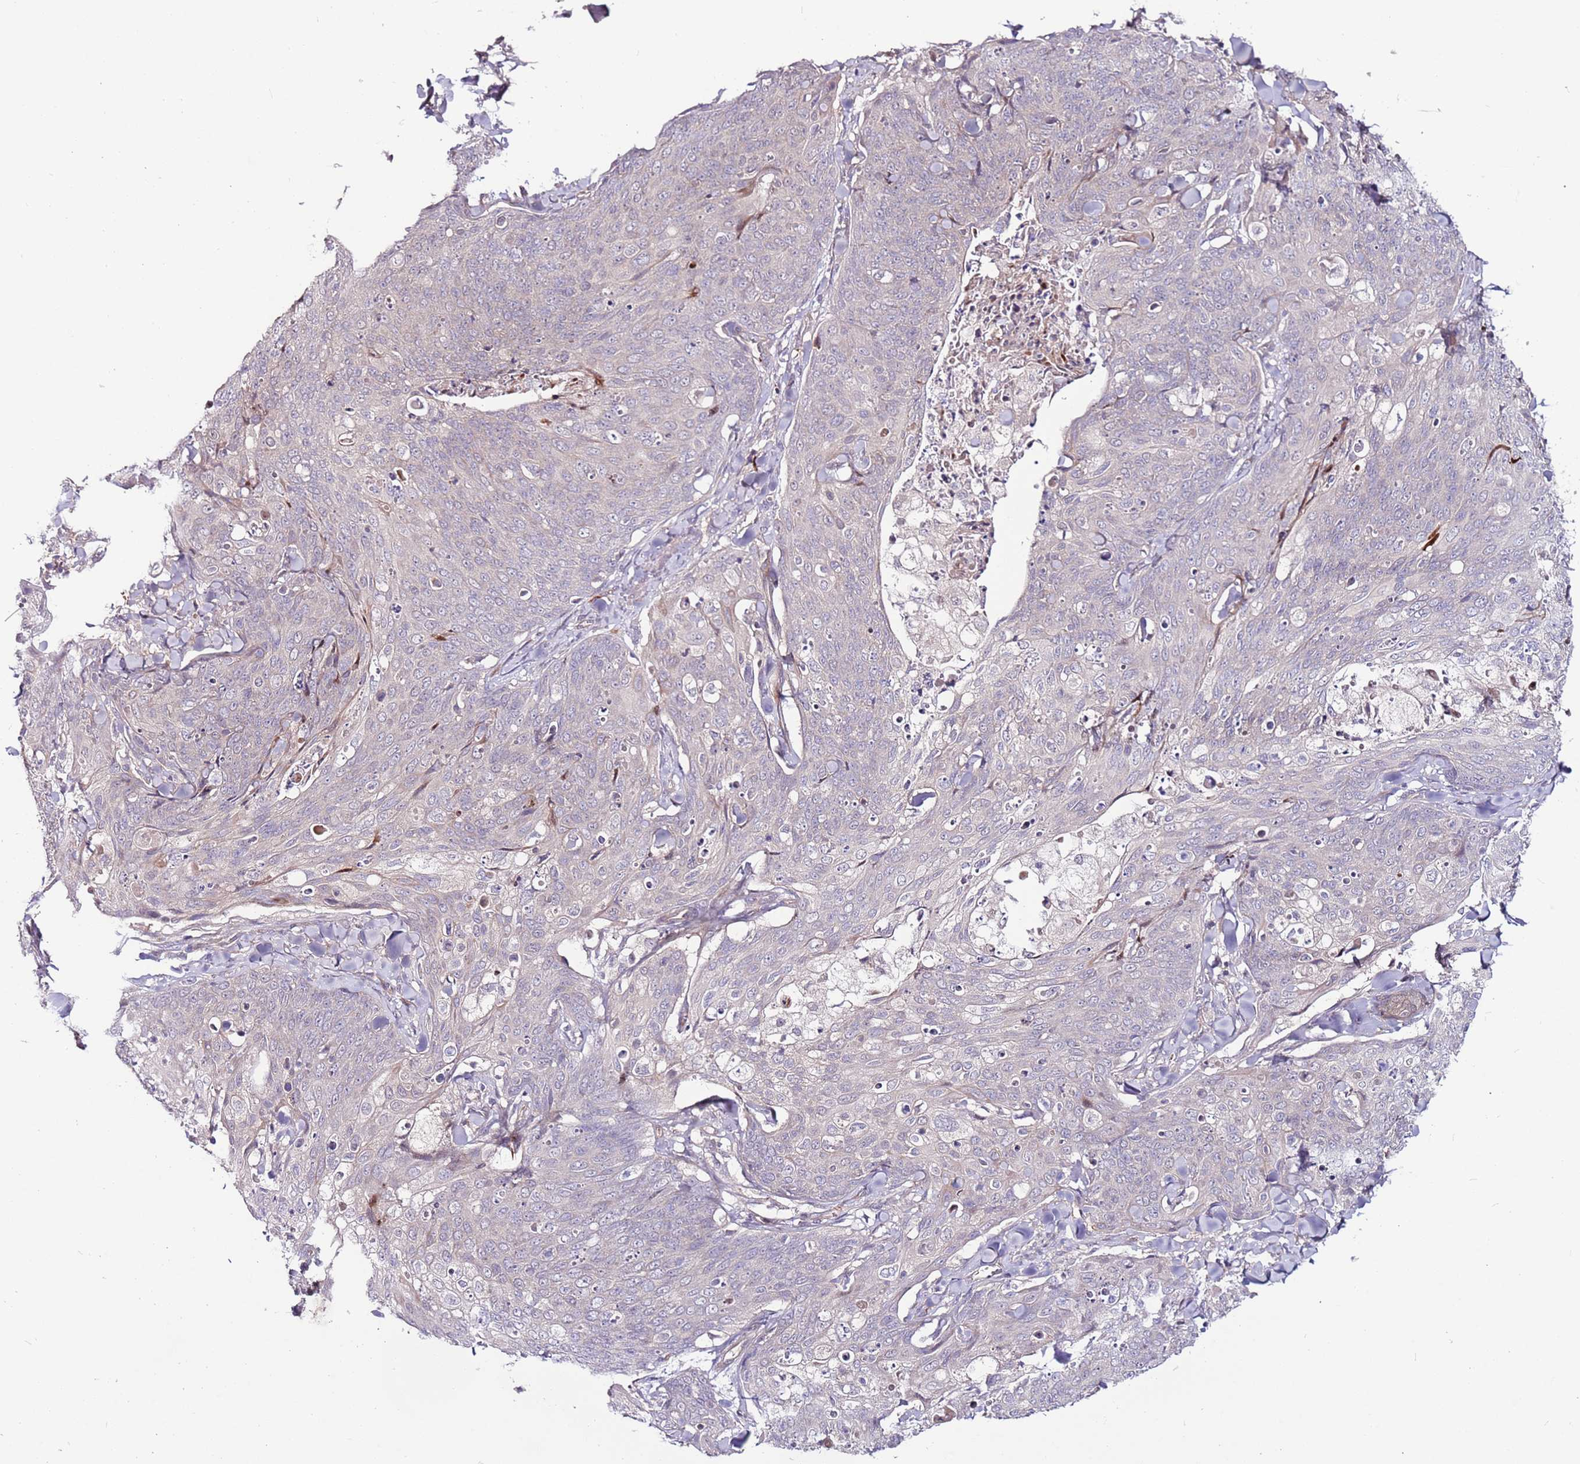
{"staining": {"intensity": "negative", "quantity": "none", "location": "none"}, "tissue": "skin cancer", "cell_type": "Tumor cells", "image_type": "cancer", "snomed": [{"axis": "morphology", "description": "Squamous cell carcinoma, NOS"}, {"axis": "topography", "description": "Skin"}, {"axis": "topography", "description": "Vulva"}], "caption": "Immunohistochemical staining of skin cancer shows no significant positivity in tumor cells.", "gene": "MTG2", "patient": {"sex": "female", "age": 85}}